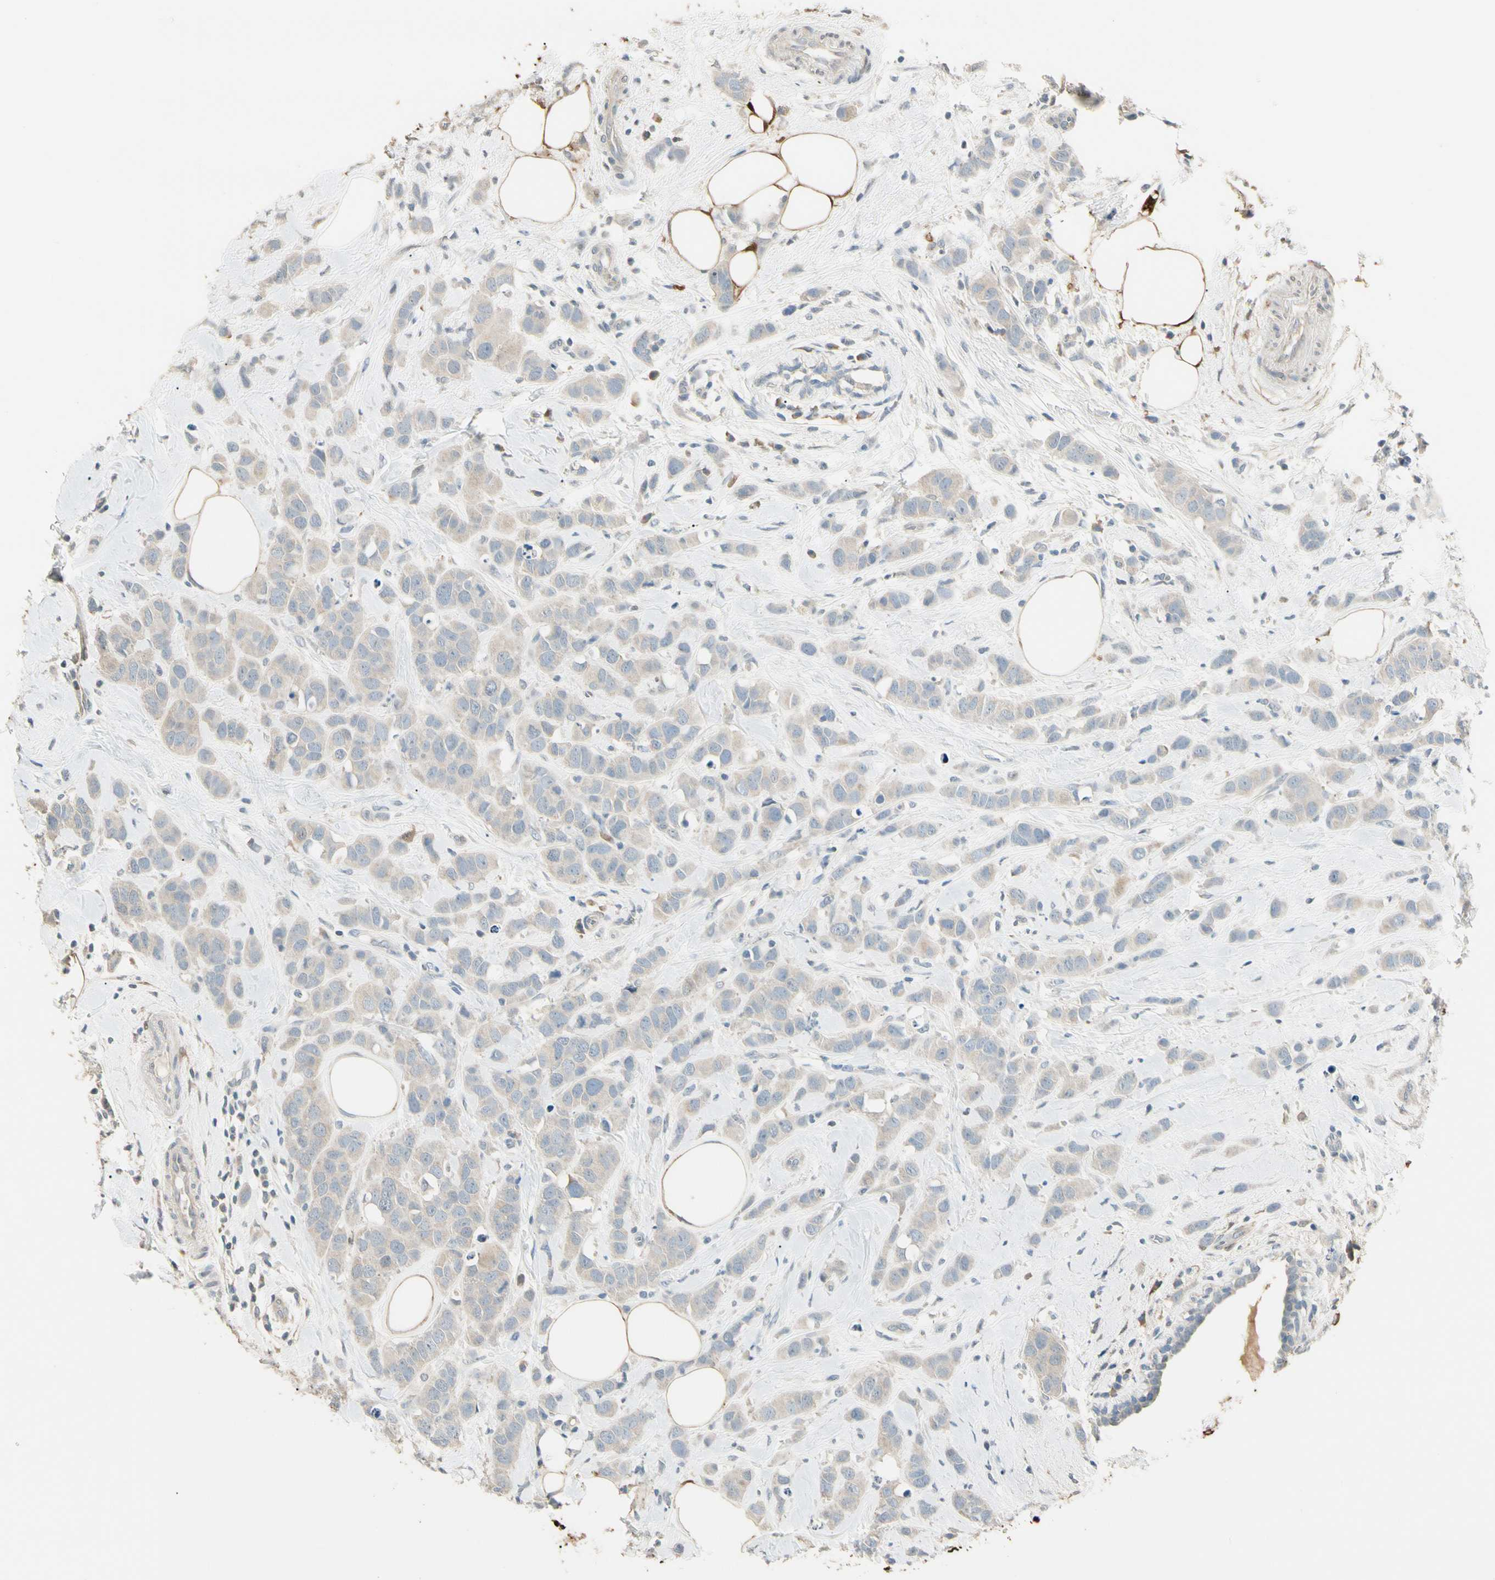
{"staining": {"intensity": "weak", "quantity": "<25%", "location": "cytoplasmic/membranous"}, "tissue": "breast cancer", "cell_type": "Tumor cells", "image_type": "cancer", "snomed": [{"axis": "morphology", "description": "Normal tissue, NOS"}, {"axis": "morphology", "description": "Duct carcinoma"}, {"axis": "topography", "description": "Breast"}], "caption": "Immunohistochemical staining of human breast infiltrating ductal carcinoma displays no significant staining in tumor cells.", "gene": "GNE", "patient": {"sex": "female", "age": 50}}